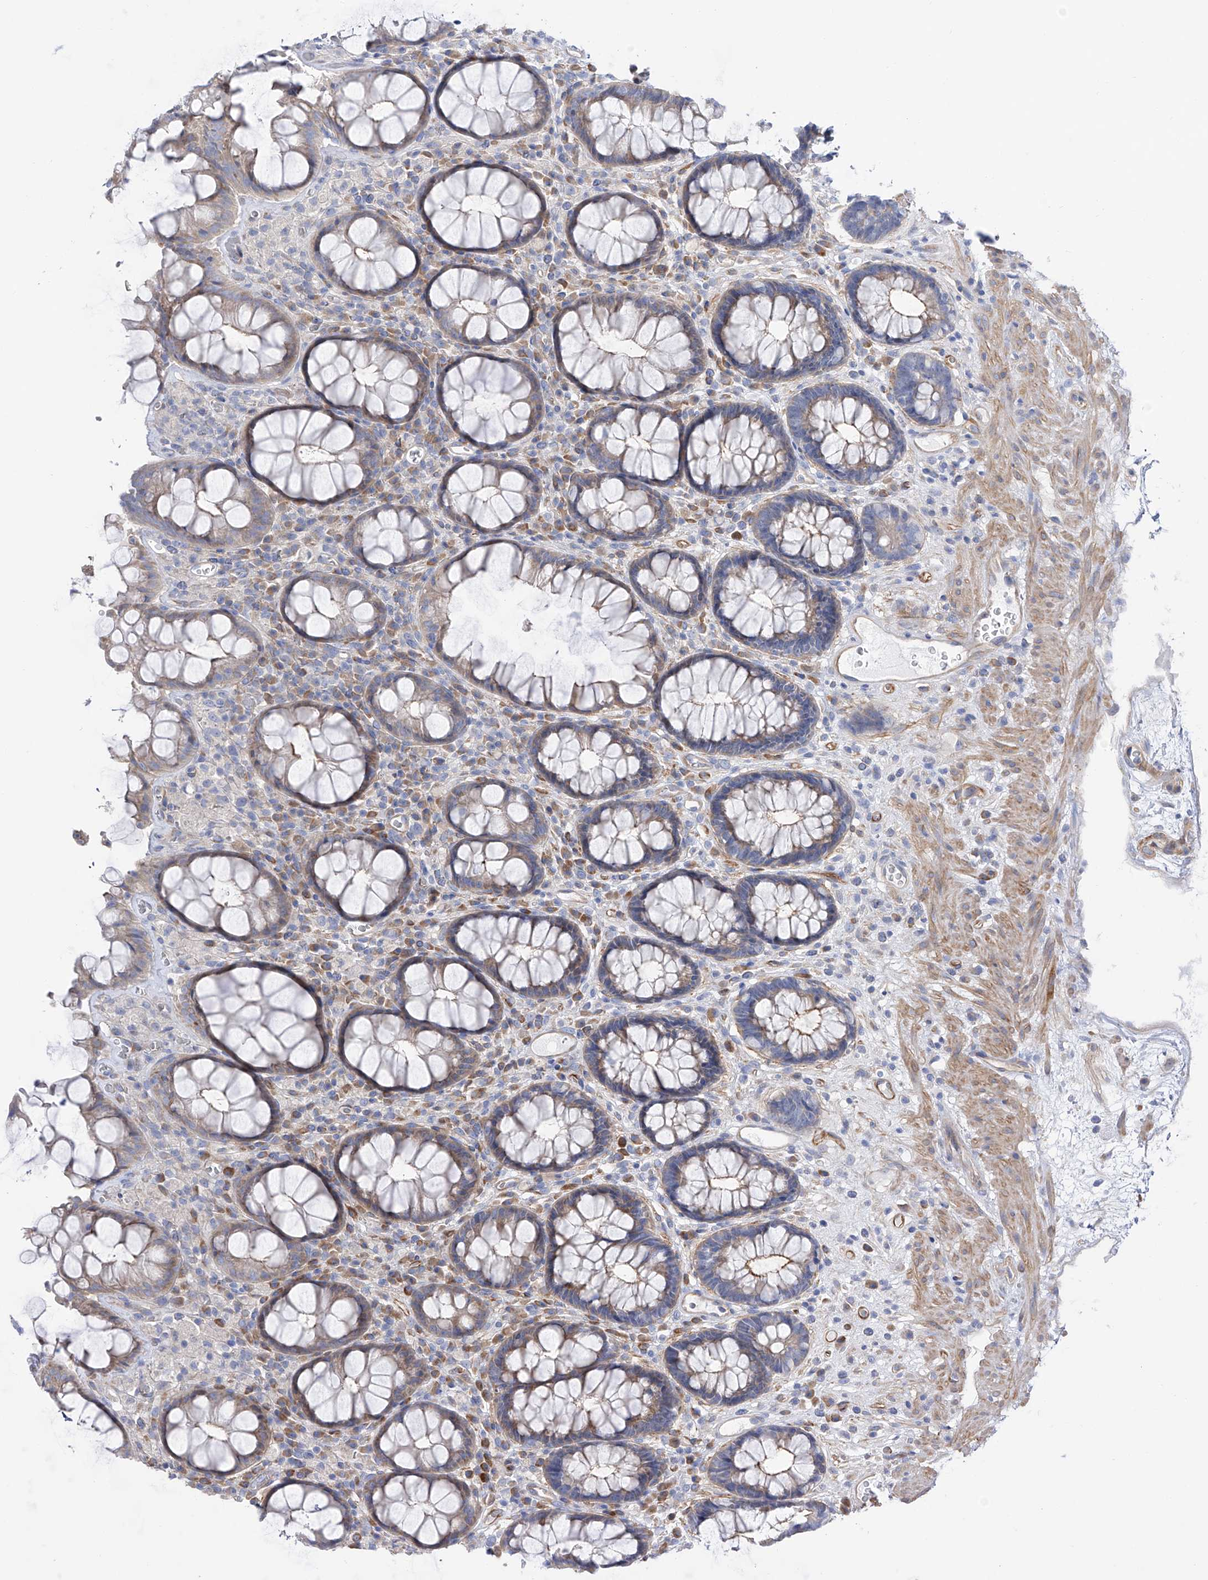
{"staining": {"intensity": "weak", "quantity": "25%-75%", "location": "cytoplasmic/membranous"}, "tissue": "rectum", "cell_type": "Glandular cells", "image_type": "normal", "snomed": [{"axis": "morphology", "description": "Normal tissue, NOS"}, {"axis": "topography", "description": "Rectum"}], "caption": "Rectum stained for a protein (brown) shows weak cytoplasmic/membranous positive expression in about 25%-75% of glandular cells.", "gene": "LCA5", "patient": {"sex": "male", "age": 64}}